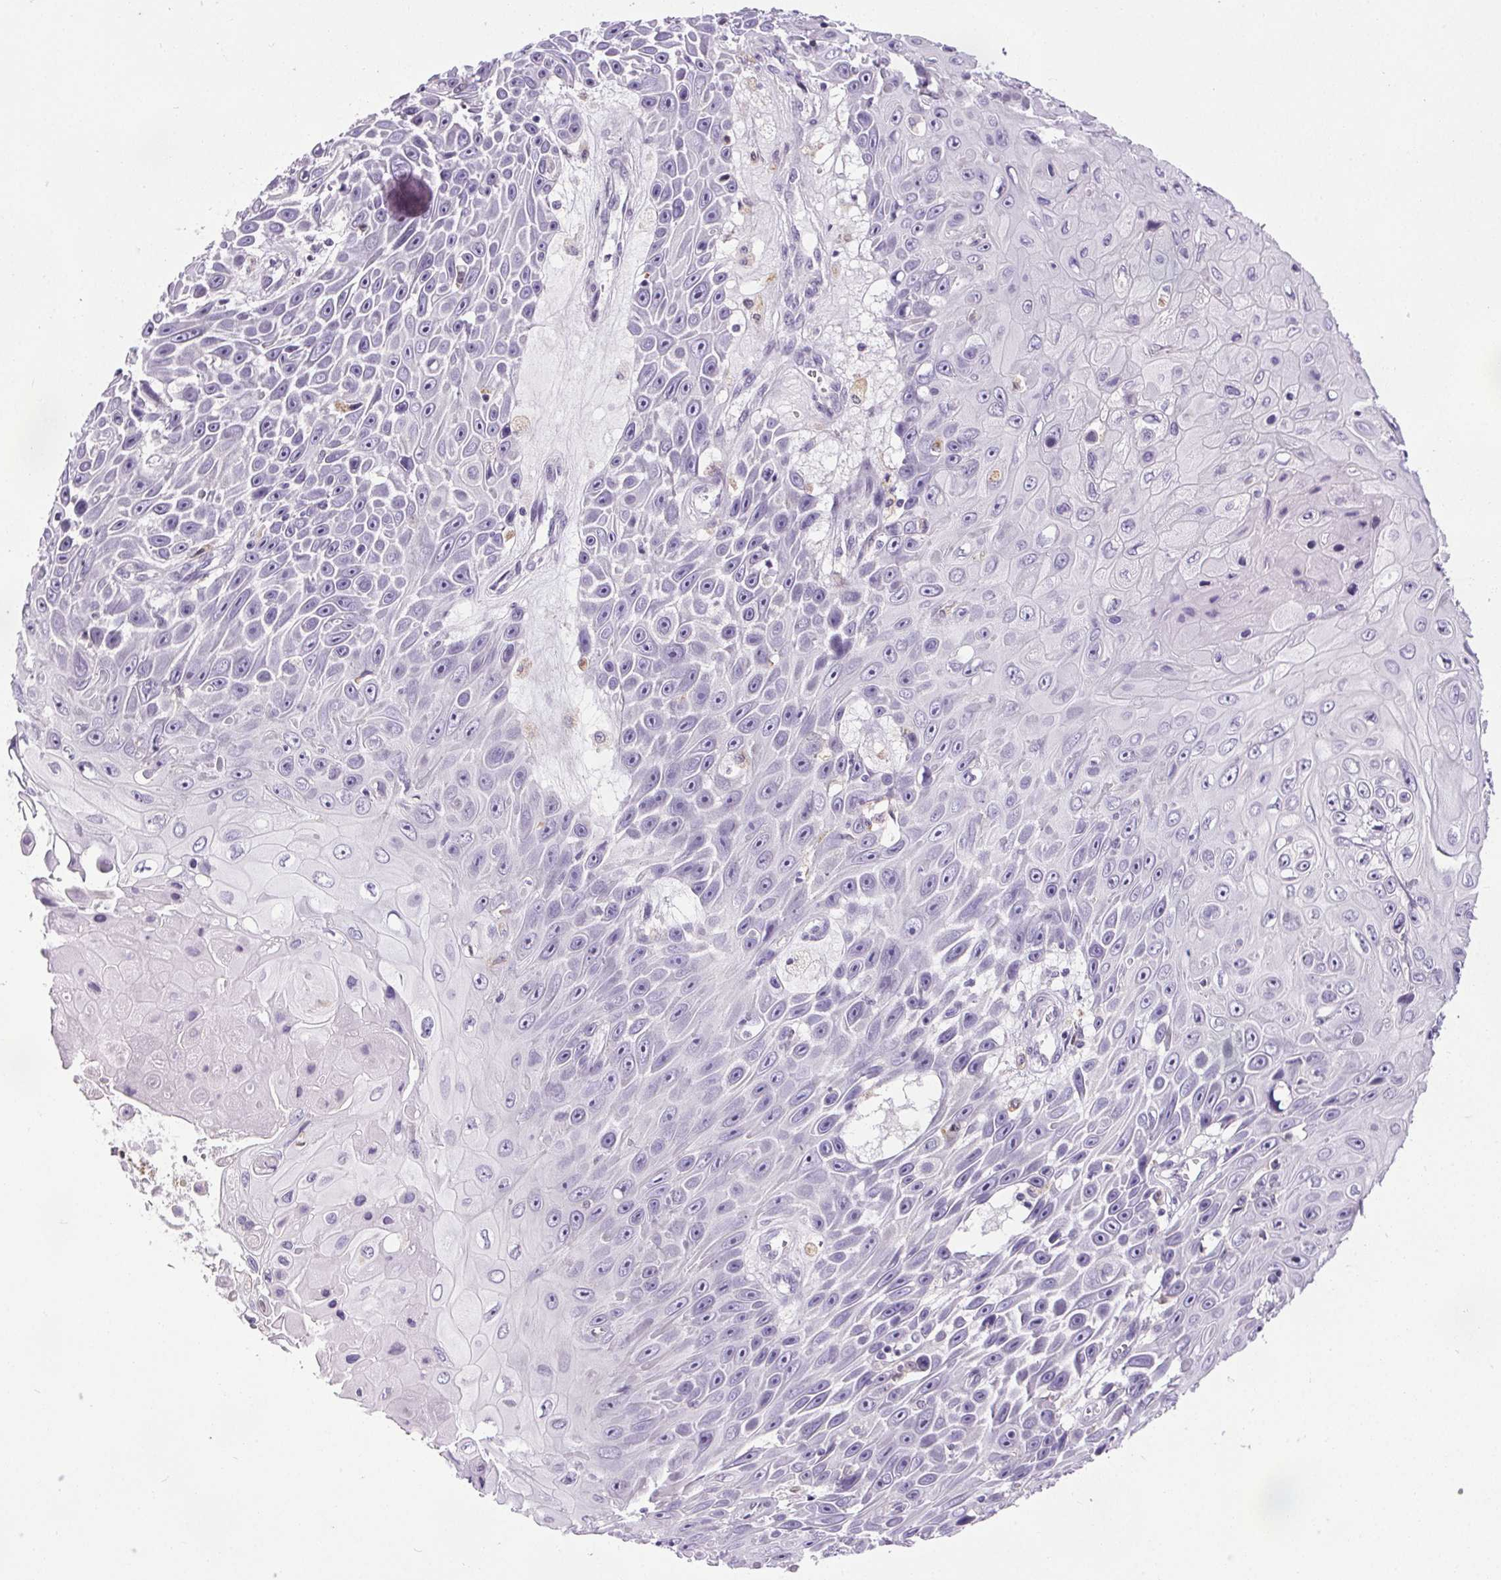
{"staining": {"intensity": "negative", "quantity": "none", "location": "none"}, "tissue": "skin cancer", "cell_type": "Tumor cells", "image_type": "cancer", "snomed": [{"axis": "morphology", "description": "Squamous cell carcinoma, NOS"}, {"axis": "topography", "description": "Skin"}], "caption": "The photomicrograph displays no significant staining in tumor cells of squamous cell carcinoma (skin).", "gene": "TMEM240", "patient": {"sex": "male", "age": 82}}